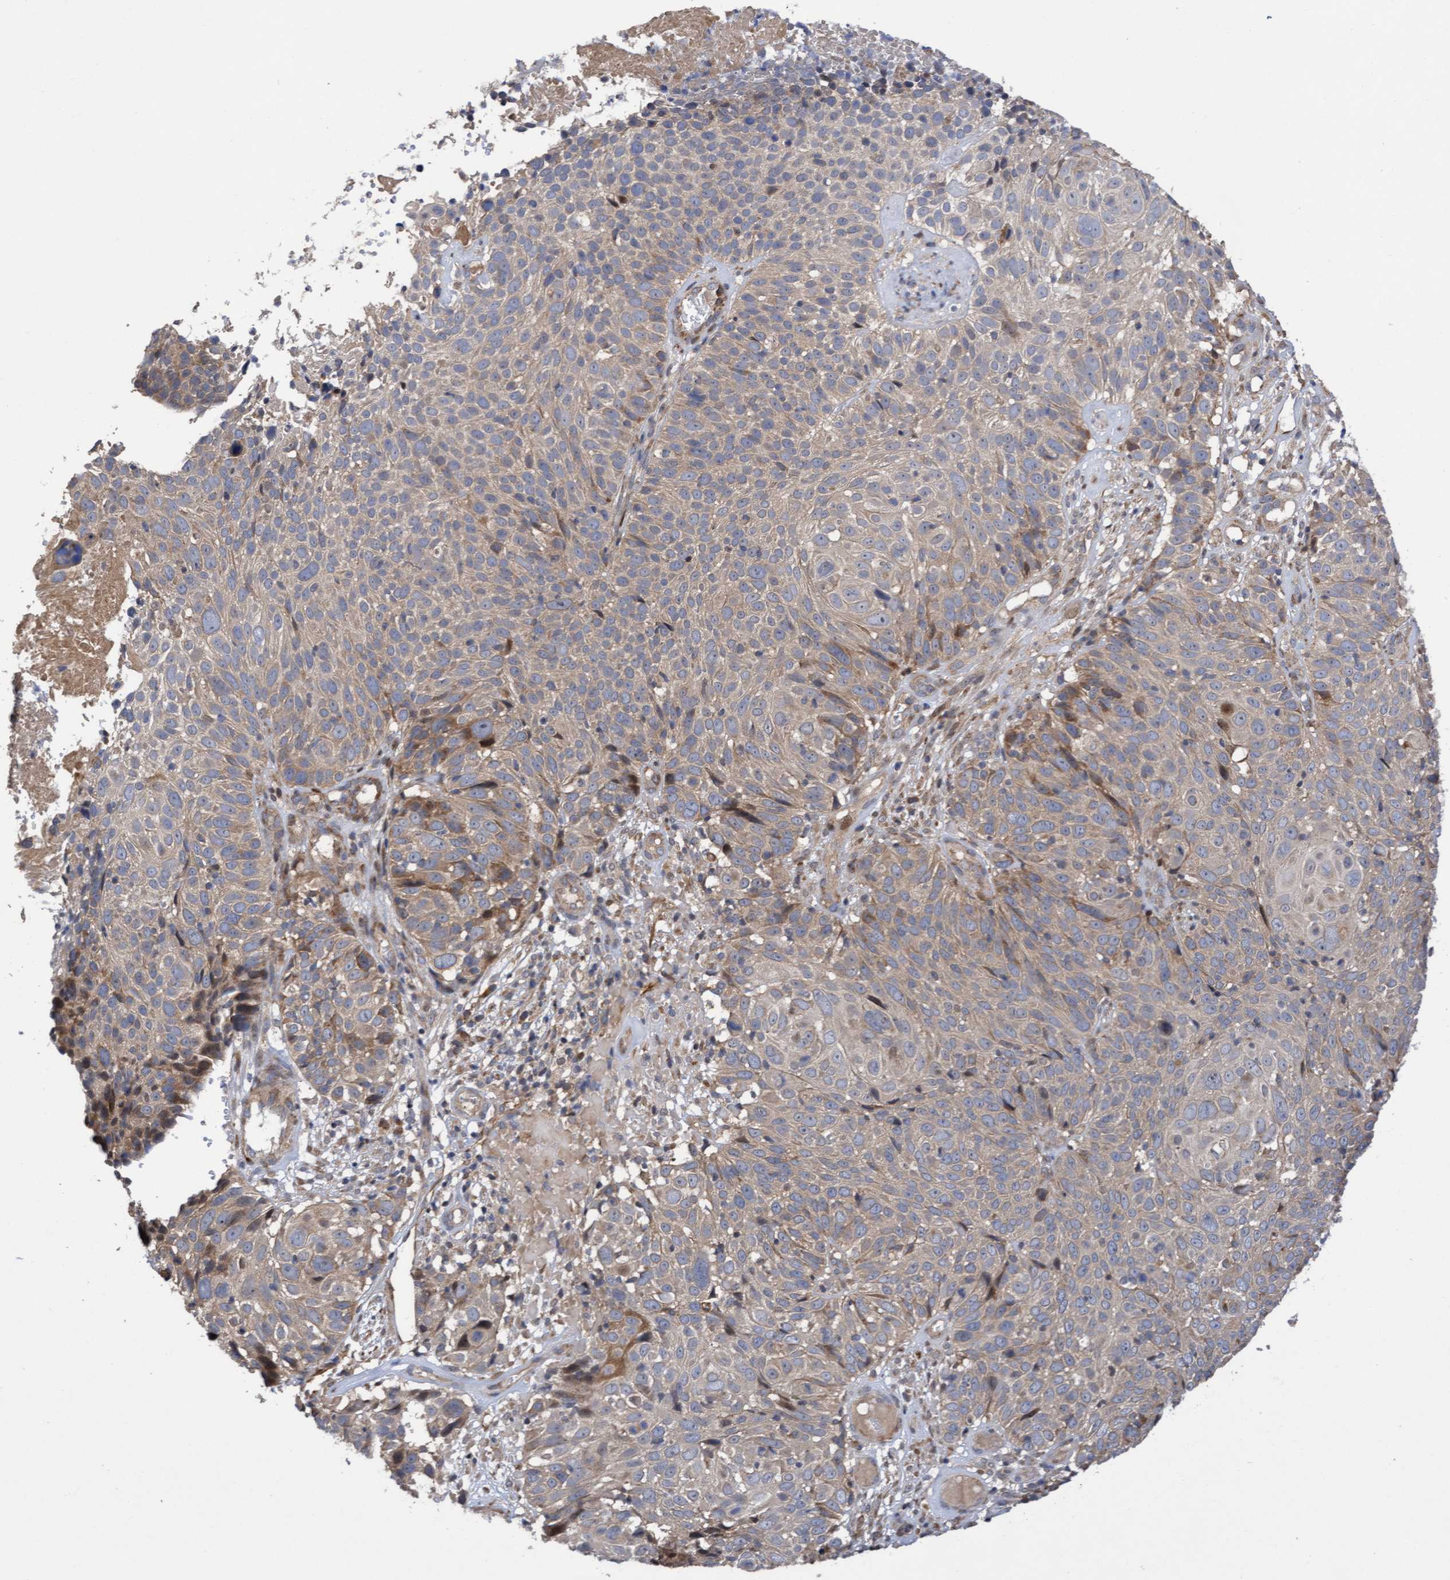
{"staining": {"intensity": "weak", "quantity": ">75%", "location": "cytoplasmic/membranous"}, "tissue": "cervical cancer", "cell_type": "Tumor cells", "image_type": "cancer", "snomed": [{"axis": "morphology", "description": "Squamous cell carcinoma, NOS"}, {"axis": "topography", "description": "Cervix"}], "caption": "Cervical cancer (squamous cell carcinoma) stained for a protein exhibits weak cytoplasmic/membranous positivity in tumor cells.", "gene": "ELP5", "patient": {"sex": "female", "age": 74}}